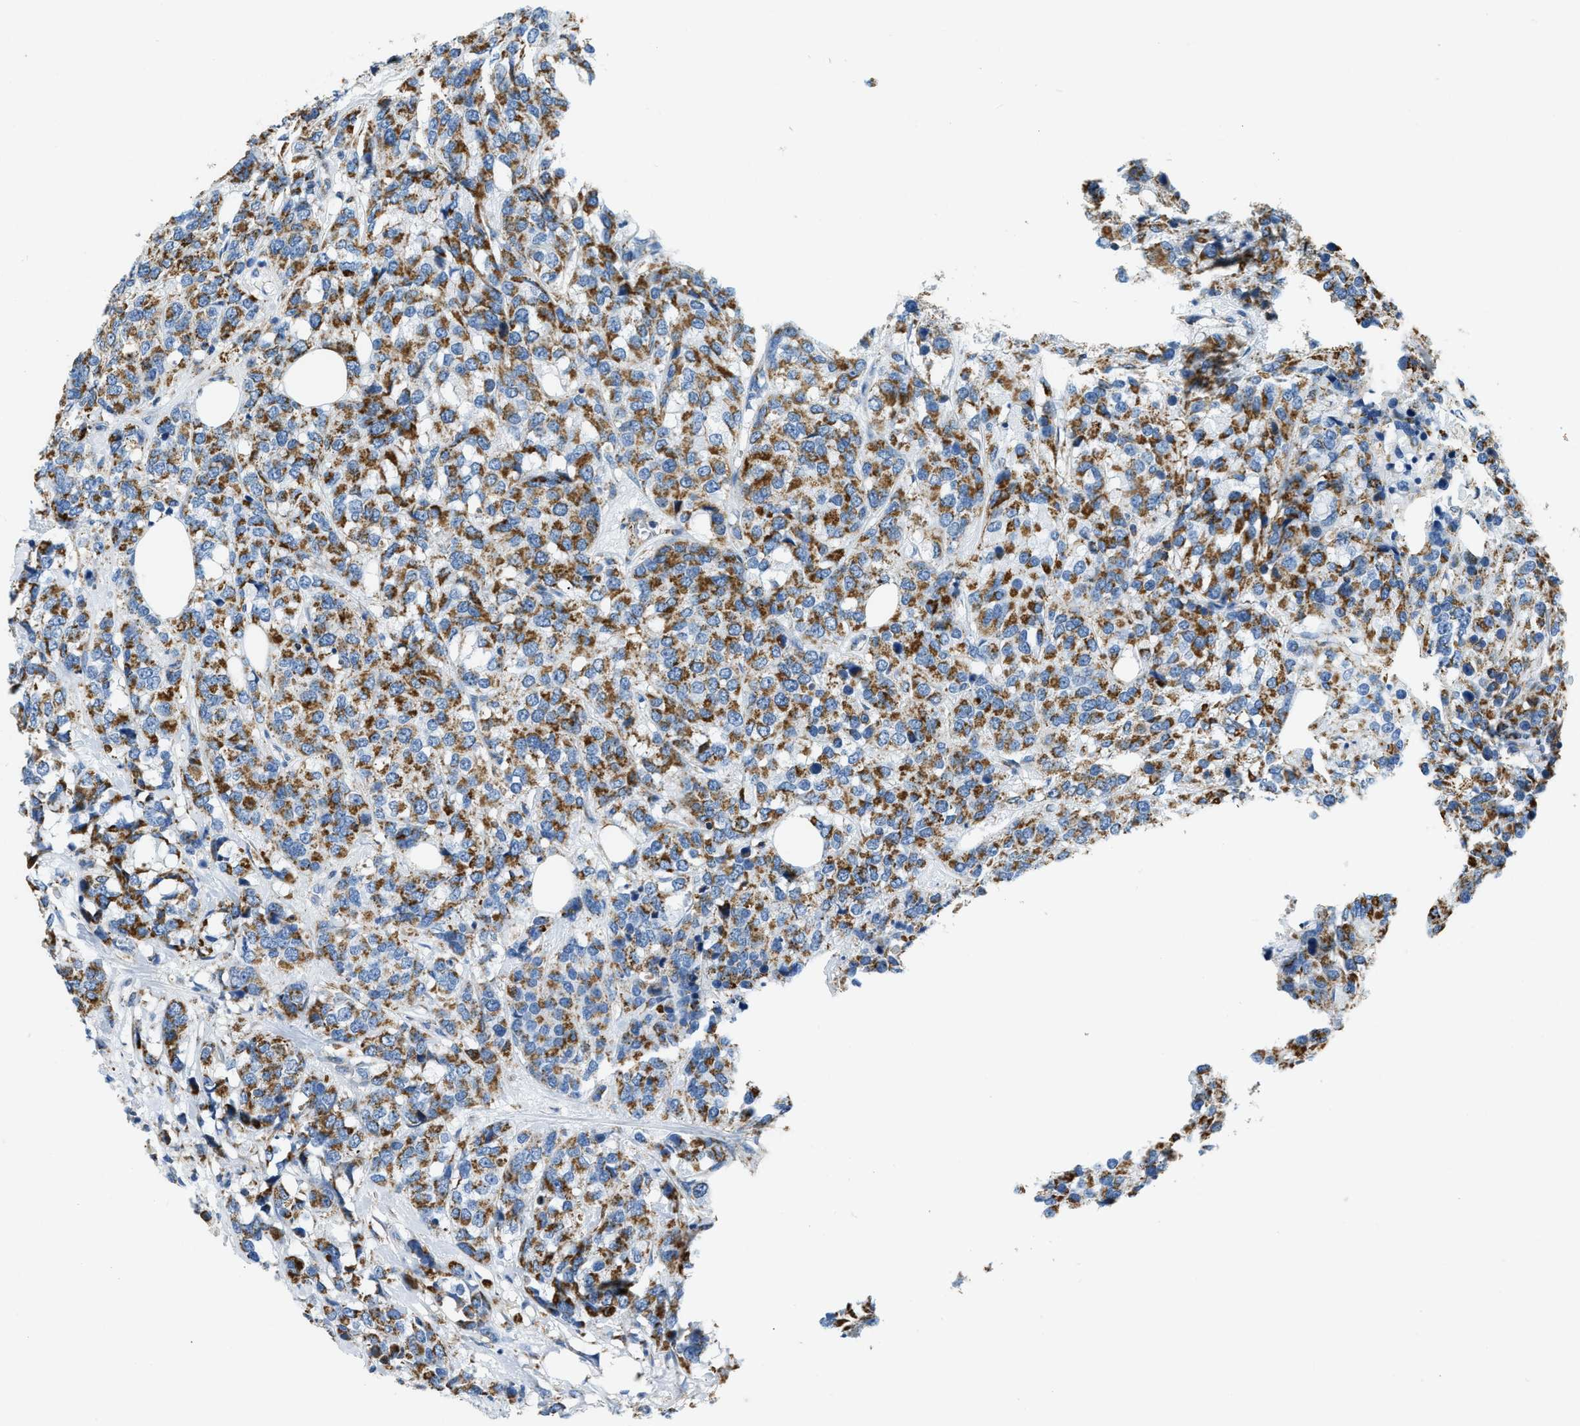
{"staining": {"intensity": "moderate", "quantity": ">75%", "location": "cytoplasmic/membranous"}, "tissue": "breast cancer", "cell_type": "Tumor cells", "image_type": "cancer", "snomed": [{"axis": "morphology", "description": "Lobular carcinoma"}, {"axis": "topography", "description": "Breast"}], "caption": "A medium amount of moderate cytoplasmic/membranous positivity is present in about >75% of tumor cells in breast cancer (lobular carcinoma) tissue.", "gene": "ACADVL", "patient": {"sex": "female", "age": 59}}